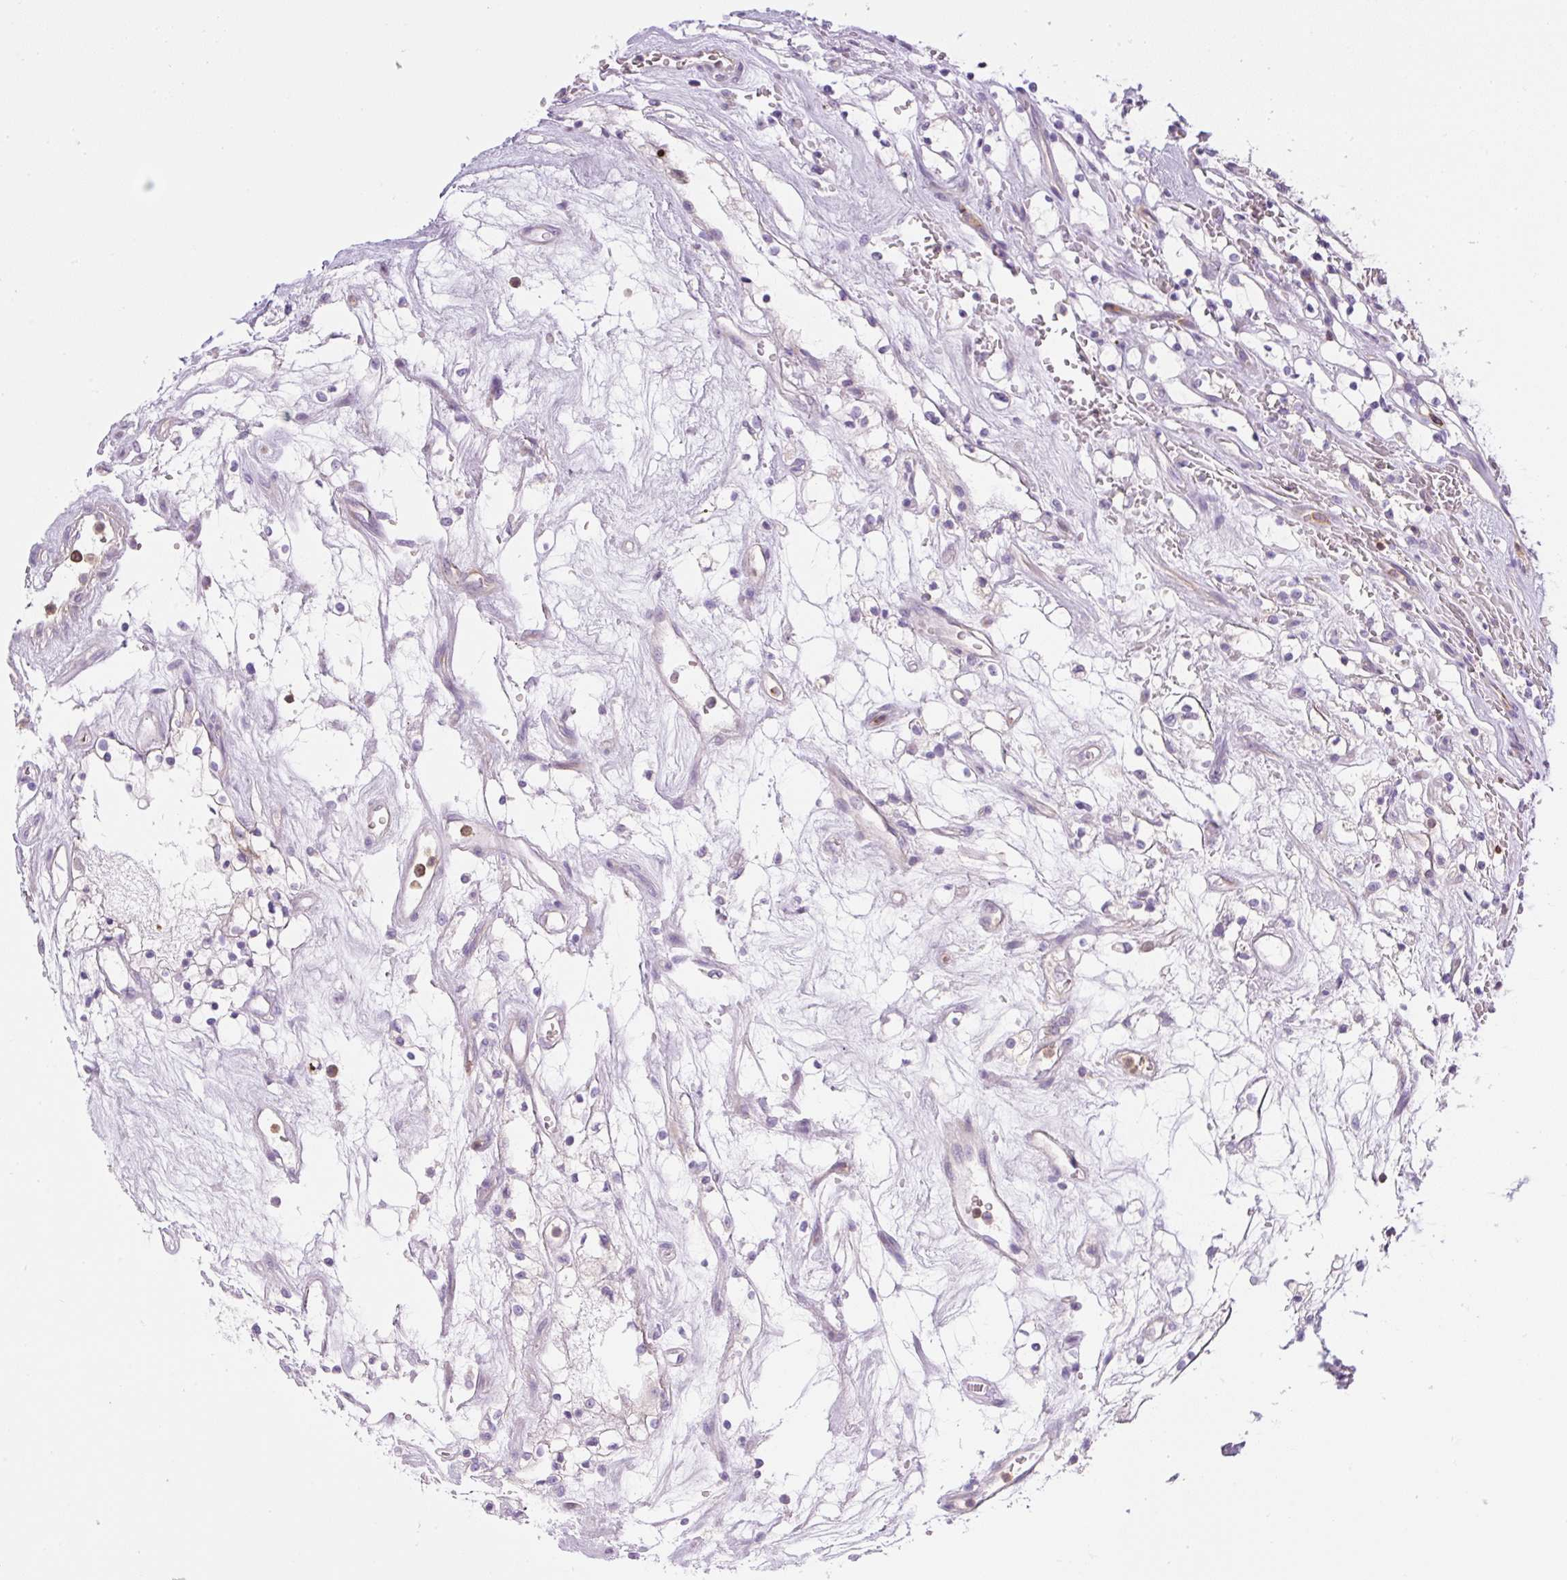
{"staining": {"intensity": "negative", "quantity": "none", "location": "none"}, "tissue": "renal cancer", "cell_type": "Tumor cells", "image_type": "cancer", "snomed": [{"axis": "morphology", "description": "Adenocarcinoma, NOS"}, {"axis": "topography", "description": "Kidney"}], "caption": "Tumor cells are negative for brown protein staining in adenocarcinoma (renal).", "gene": "PIP5KL1", "patient": {"sex": "female", "age": 69}}